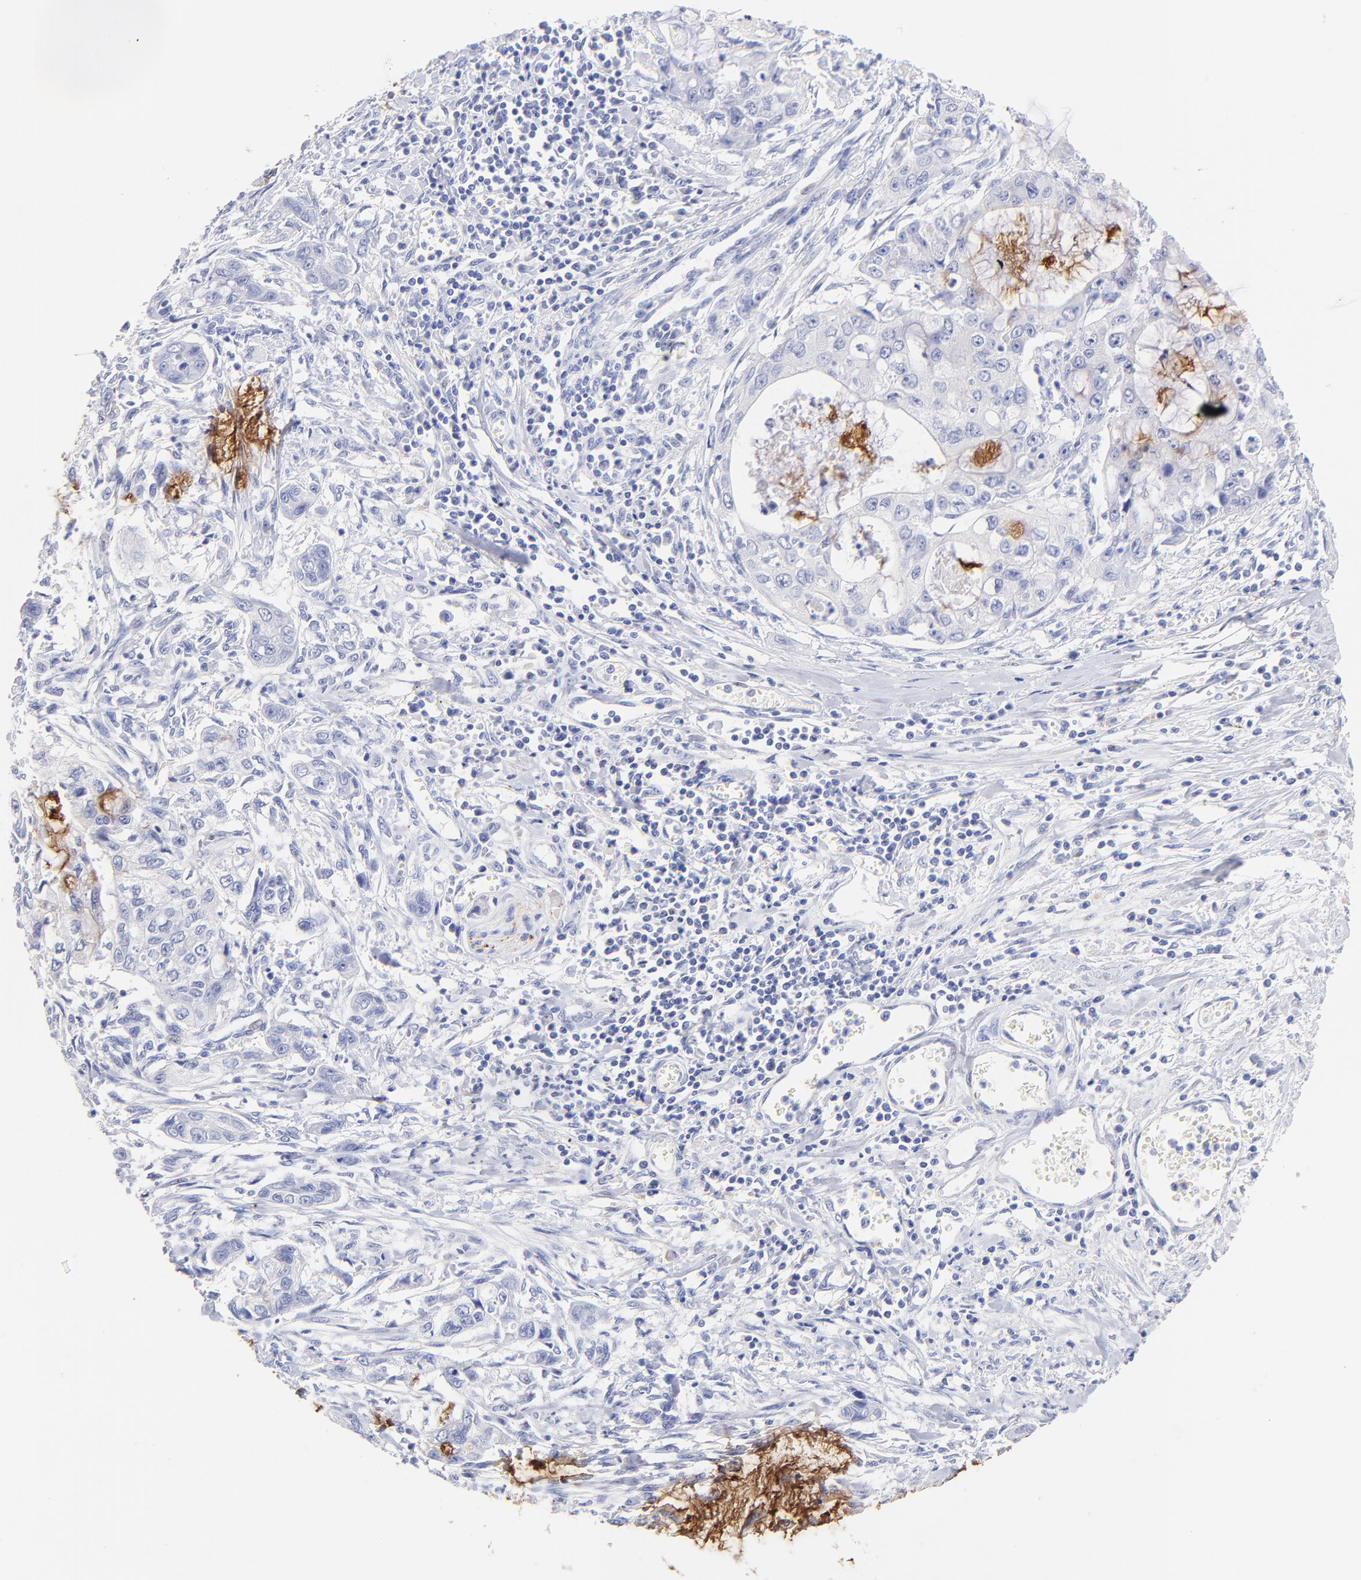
{"staining": {"intensity": "moderate", "quantity": "<25%", "location": "cytoplasmic/membranous"}, "tissue": "stomach cancer", "cell_type": "Tumor cells", "image_type": "cancer", "snomed": [{"axis": "morphology", "description": "Adenocarcinoma, NOS"}, {"axis": "topography", "description": "Stomach, upper"}], "caption": "The immunohistochemical stain shows moderate cytoplasmic/membranous staining in tumor cells of stomach cancer (adenocarcinoma) tissue.", "gene": "RAB3A", "patient": {"sex": "female", "age": 52}}